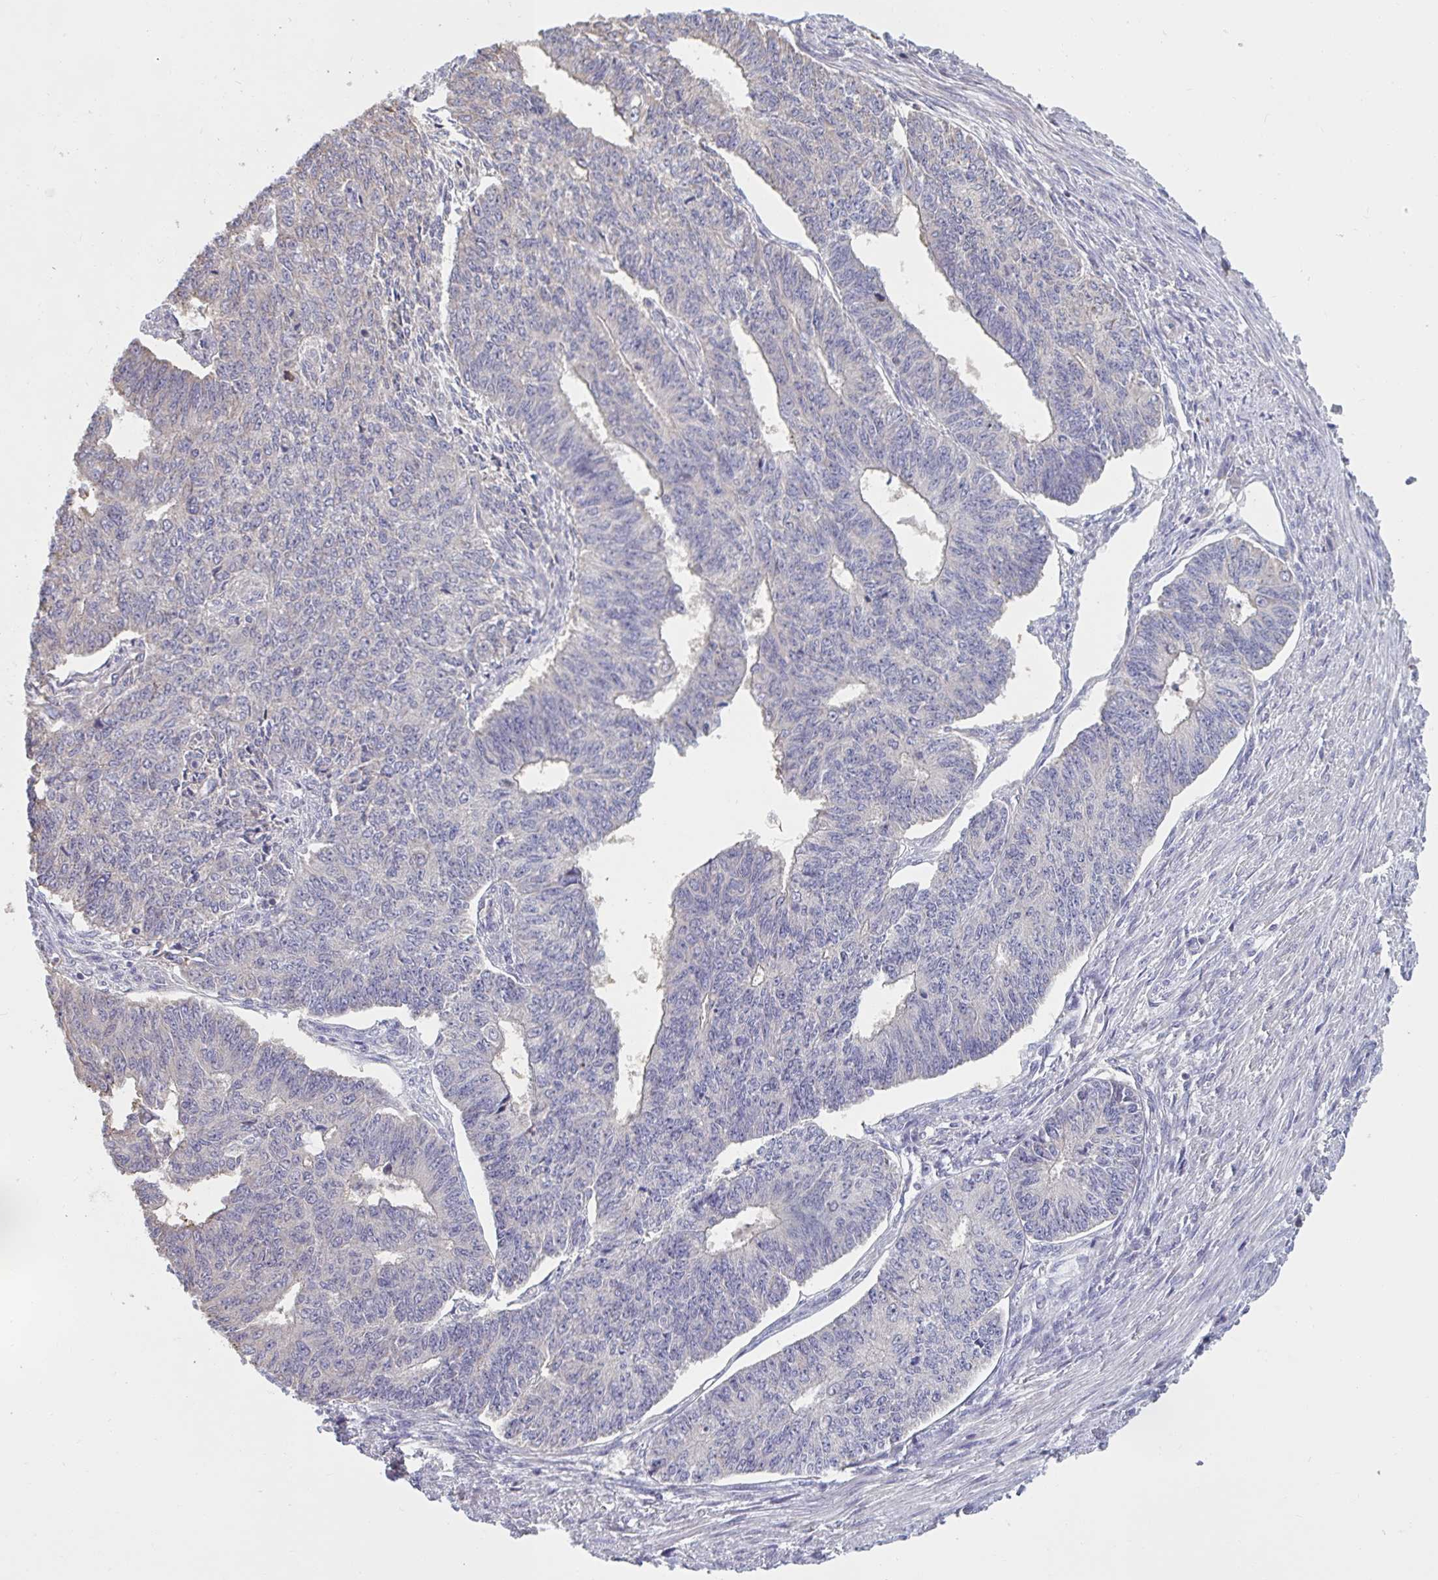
{"staining": {"intensity": "negative", "quantity": "none", "location": "none"}, "tissue": "endometrial cancer", "cell_type": "Tumor cells", "image_type": "cancer", "snomed": [{"axis": "morphology", "description": "Adenocarcinoma, NOS"}, {"axis": "topography", "description": "Endometrium"}], "caption": "Immunohistochemistry photomicrograph of neoplastic tissue: human endometrial cancer (adenocarcinoma) stained with DAB (3,3'-diaminobenzidine) displays no significant protein positivity in tumor cells.", "gene": "CD1E", "patient": {"sex": "female", "age": 32}}